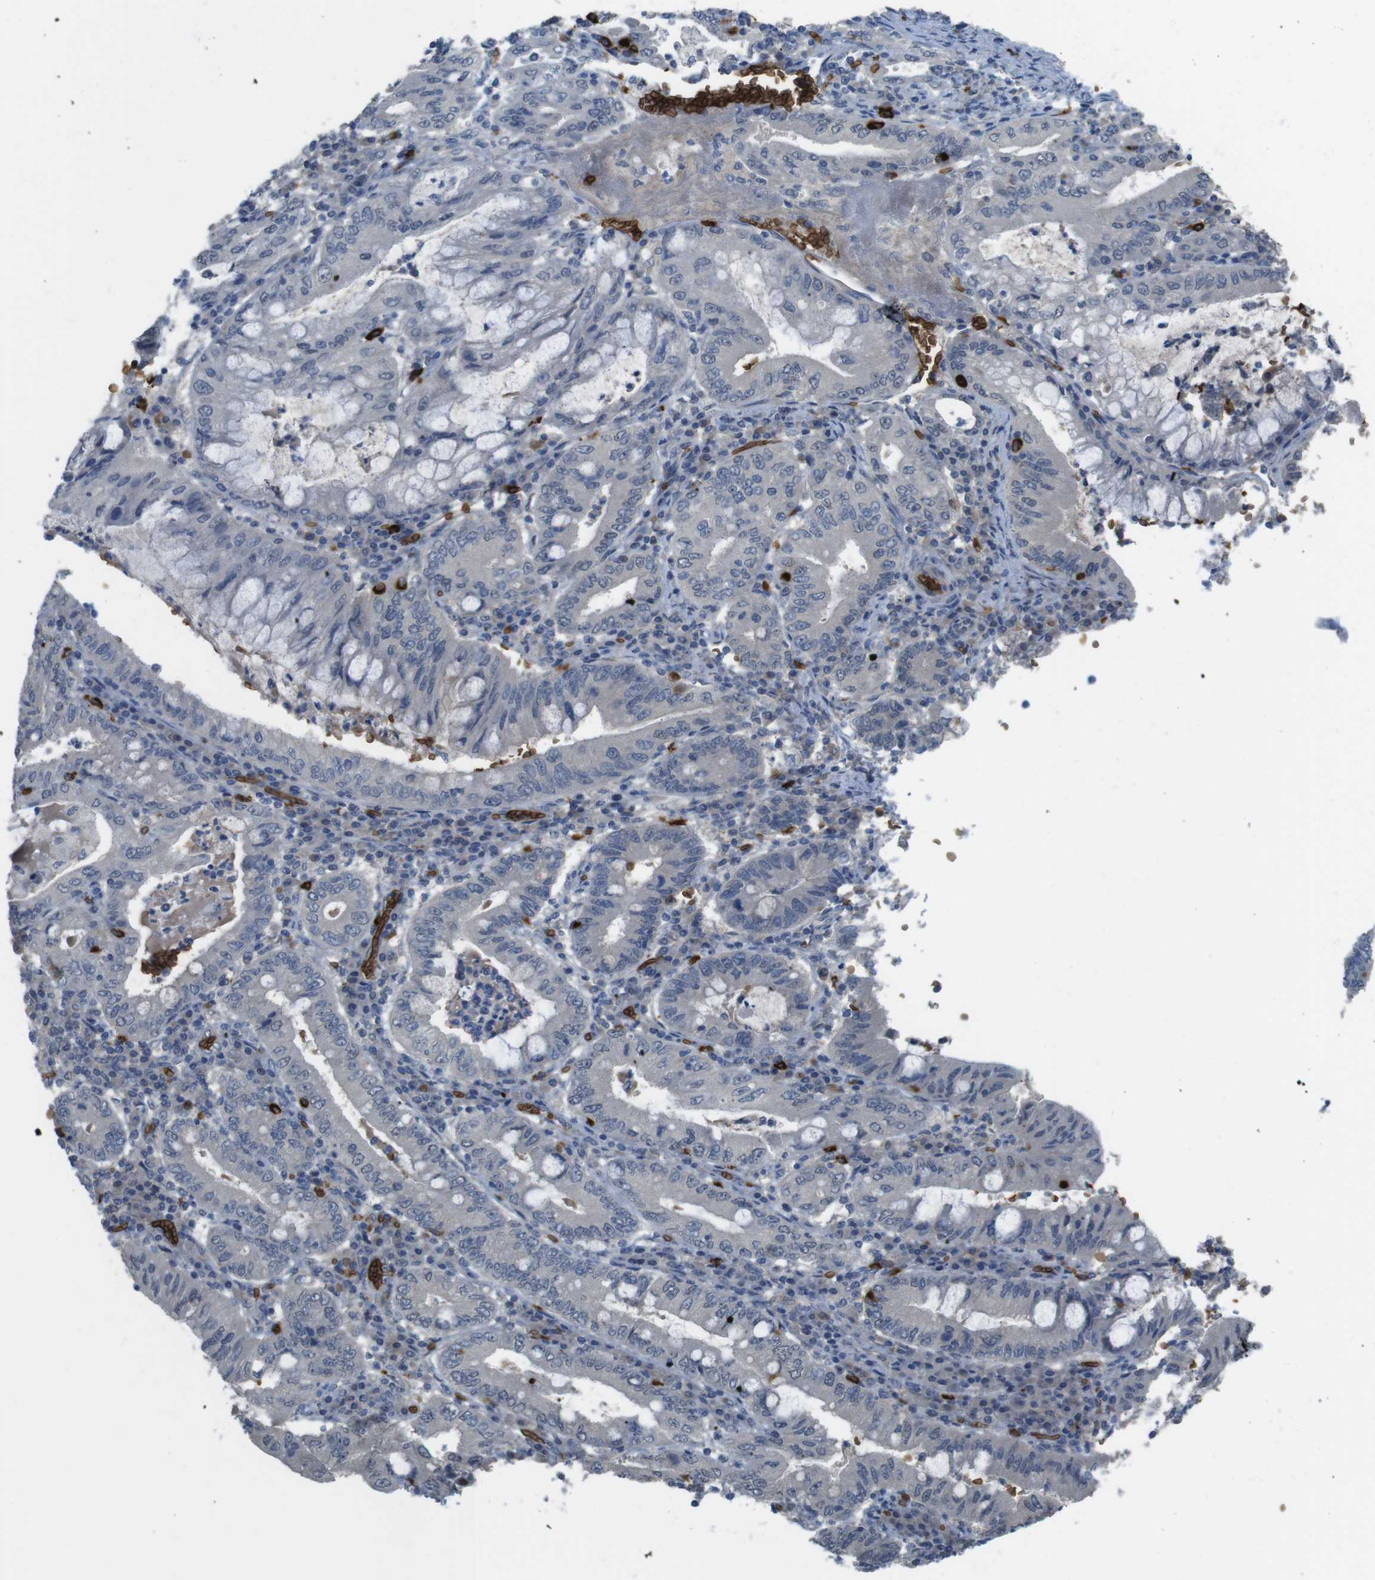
{"staining": {"intensity": "negative", "quantity": "none", "location": "none"}, "tissue": "stomach cancer", "cell_type": "Tumor cells", "image_type": "cancer", "snomed": [{"axis": "morphology", "description": "Normal tissue, NOS"}, {"axis": "morphology", "description": "Adenocarcinoma, NOS"}, {"axis": "topography", "description": "Esophagus"}, {"axis": "topography", "description": "Stomach, upper"}, {"axis": "topography", "description": "Peripheral nerve tissue"}], "caption": "Tumor cells are negative for protein expression in human stomach cancer (adenocarcinoma).", "gene": "GYPA", "patient": {"sex": "male", "age": 62}}